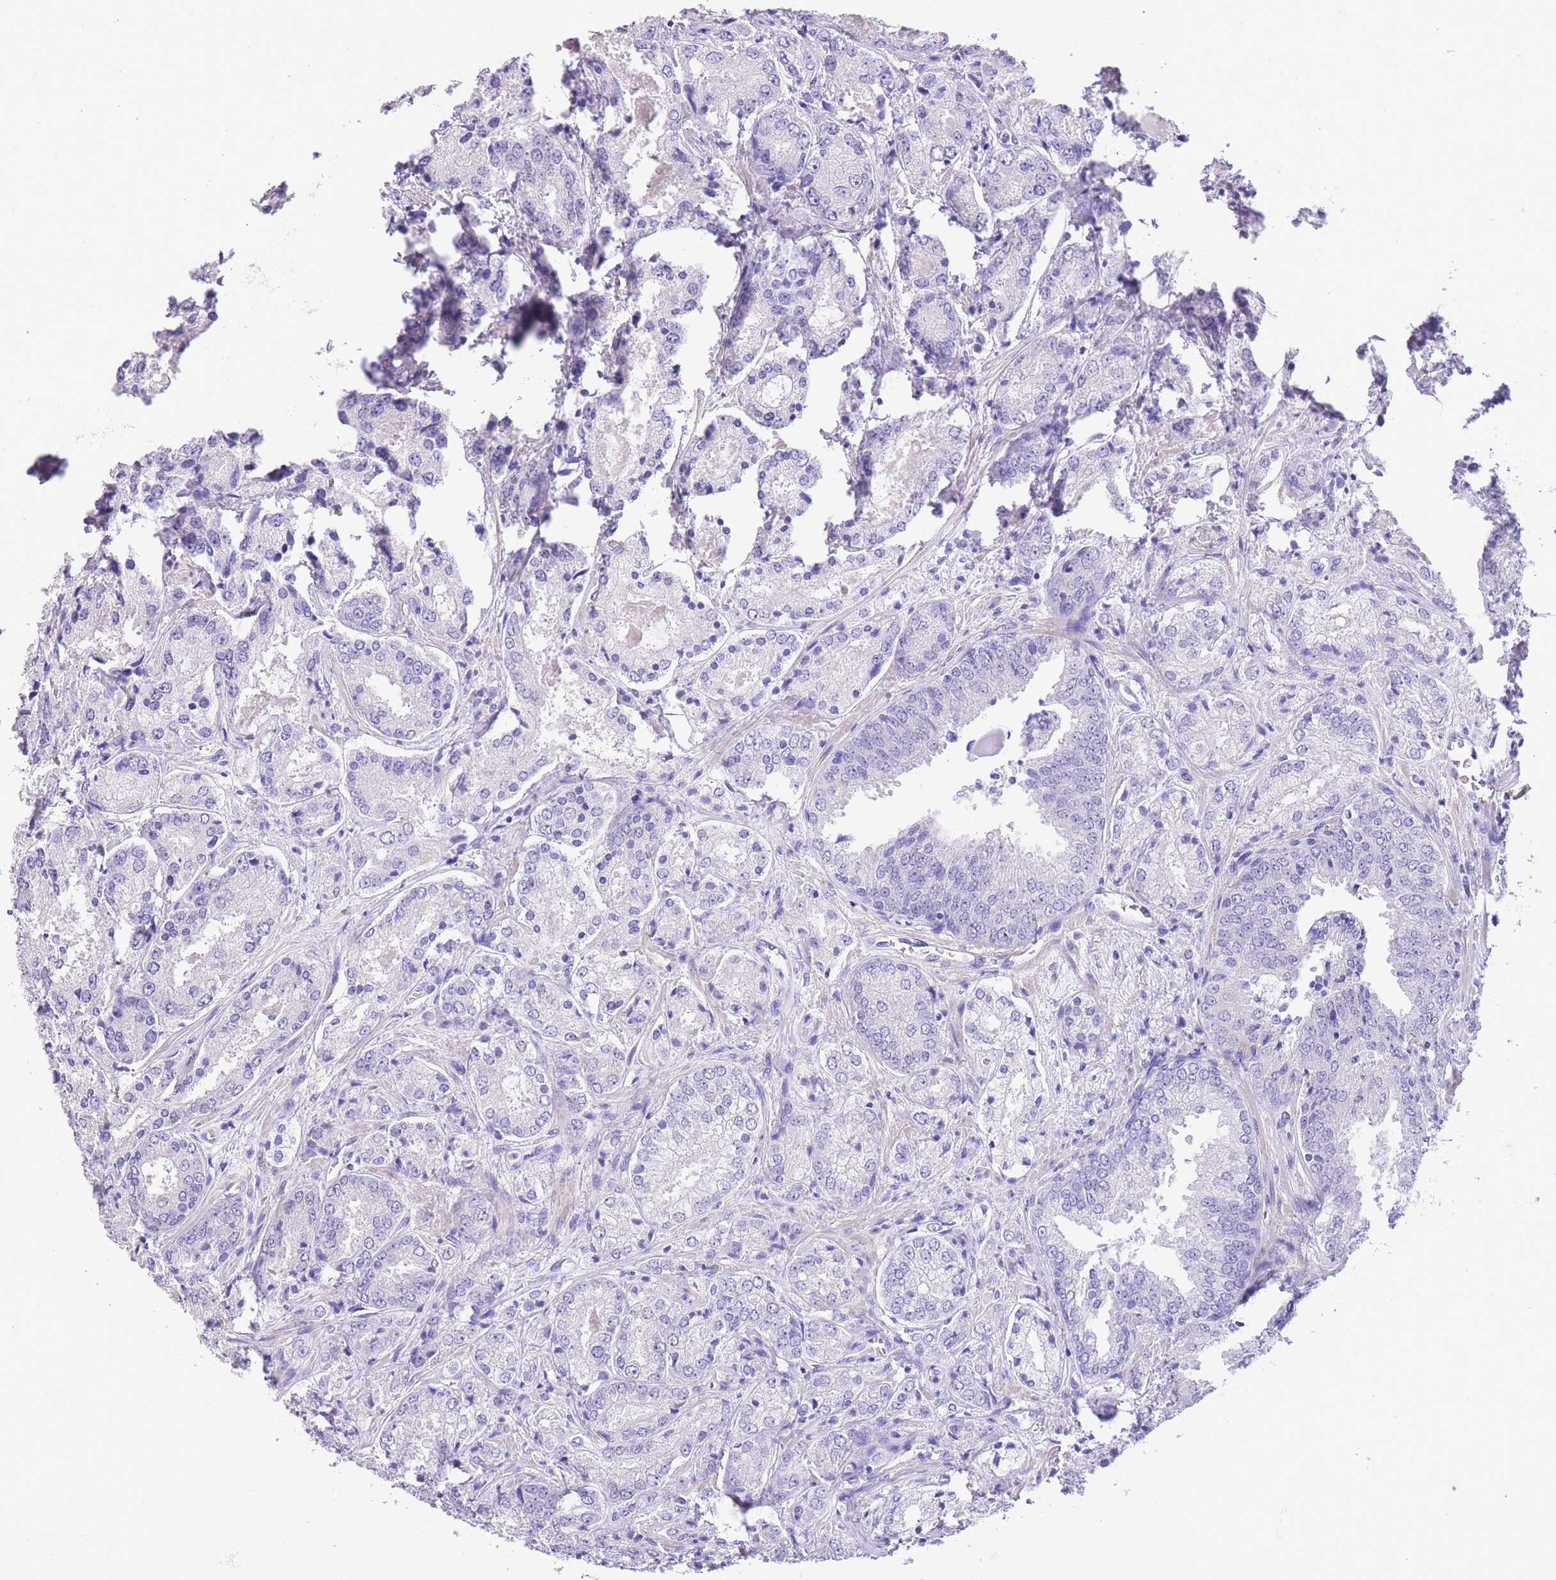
{"staining": {"intensity": "negative", "quantity": "none", "location": "none"}, "tissue": "prostate cancer", "cell_type": "Tumor cells", "image_type": "cancer", "snomed": [{"axis": "morphology", "description": "Adenocarcinoma, High grade"}, {"axis": "topography", "description": "Prostate"}], "caption": "This image is of prostate cancer stained with immunohistochemistry to label a protein in brown with the nuclei are counter-stained blue. There is no expression in tumor cells.", "gene": "RAI2", "patient": {"sex": "male", "age": 63}}